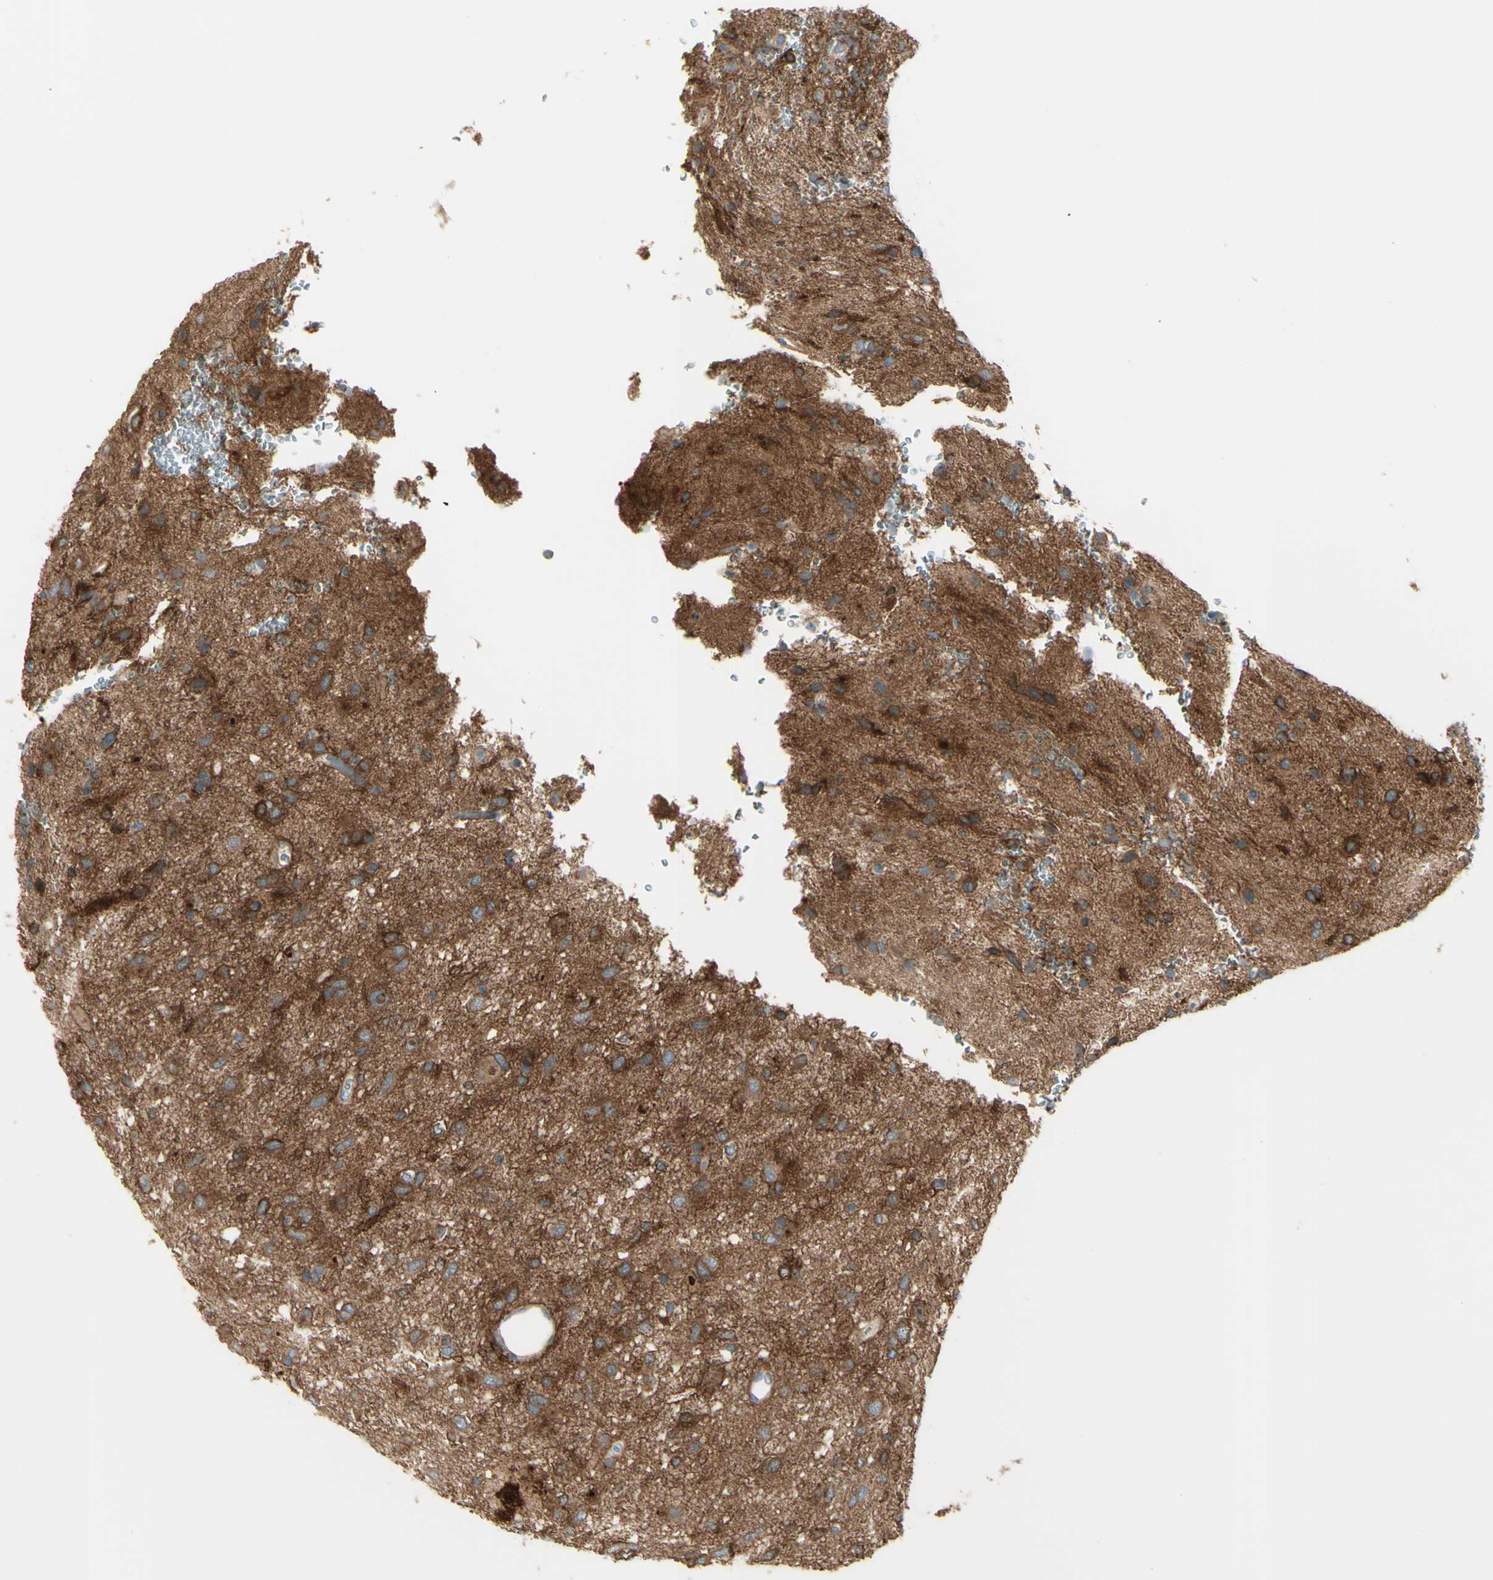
{"staining": {"intensity": "strong", "quantity": ">75%", "location": "cytoplasmic/membranous"}, "tissue": "glioma", "cell_type": "Tumor cells", "image_type": "cancer", "snomed": [{"axis": "morphology", "description": "Glioma, malignant, Low grade"}, {"axis": "topography", "description": "Brain"}], "caption": "Glioma tissue shows strong cytoplasmic/membranous expression in approximately >75% of tumor cells, visualized by immunohistochemistry.", "gene": "PCDHGA2", "patient": {"sex": "male", "age": 77}}